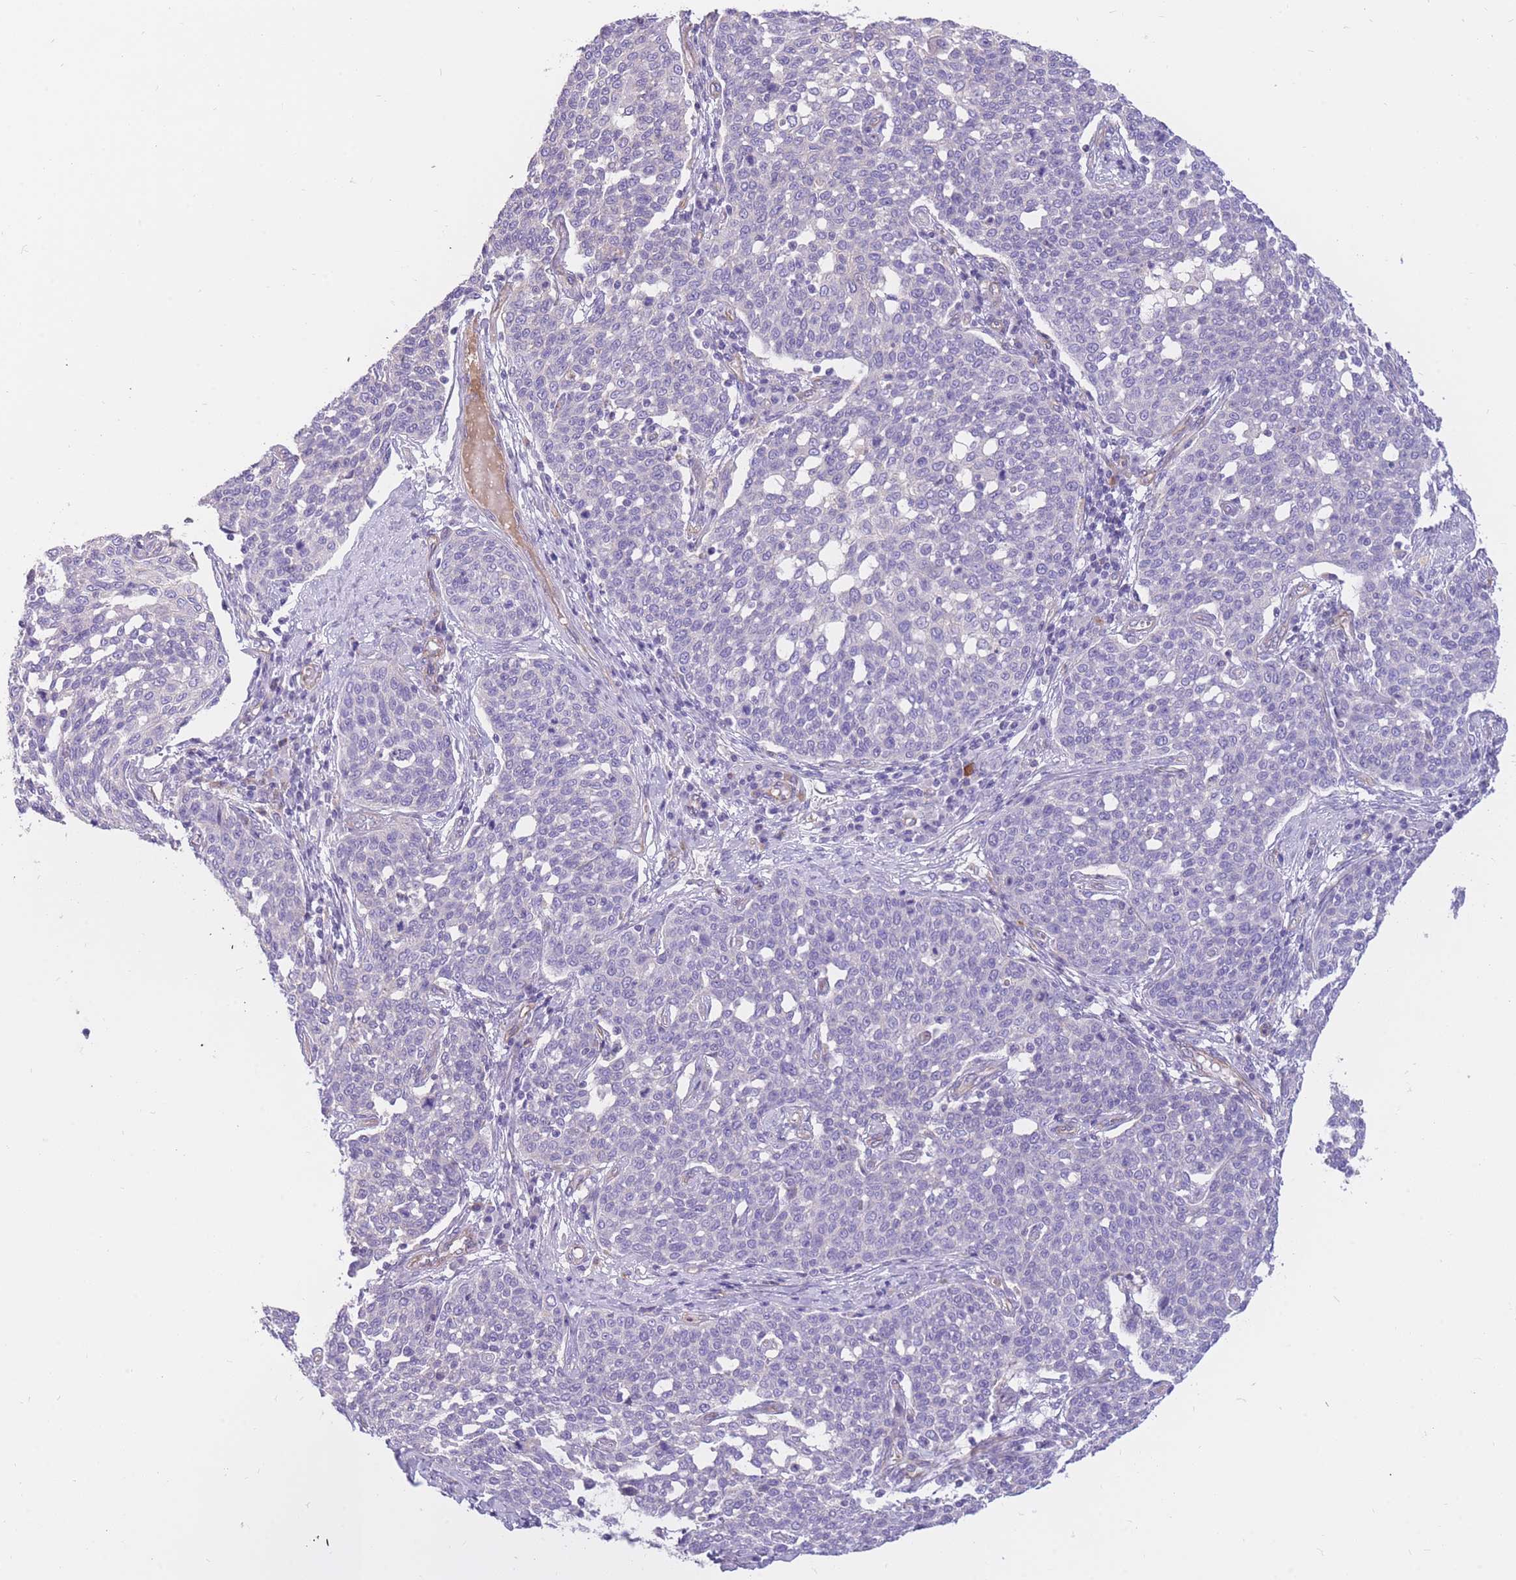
{"staining": {"intensity": "negative", "quantity": "none", "location": "none"}, "tissue": "cervical cancer", "cell_type": "Tumor cells", "image_type": "cancer", "snomed": [{"axis": "morphology", "description": "Squamous cell carcinoma, NOS"}, {"axis": "topography", "description": "Cervix"}], "caption": "Immunohistochemistry (IHC) histopathology image of squamous cell carcinoma (cervical) stained for a protein (brown), which displays no staining in tumor cells. (IHC, brightfield microscopy, high magnification).", "gene": "SULT1A1", "patient": {"sex": "female", "age": 34}}